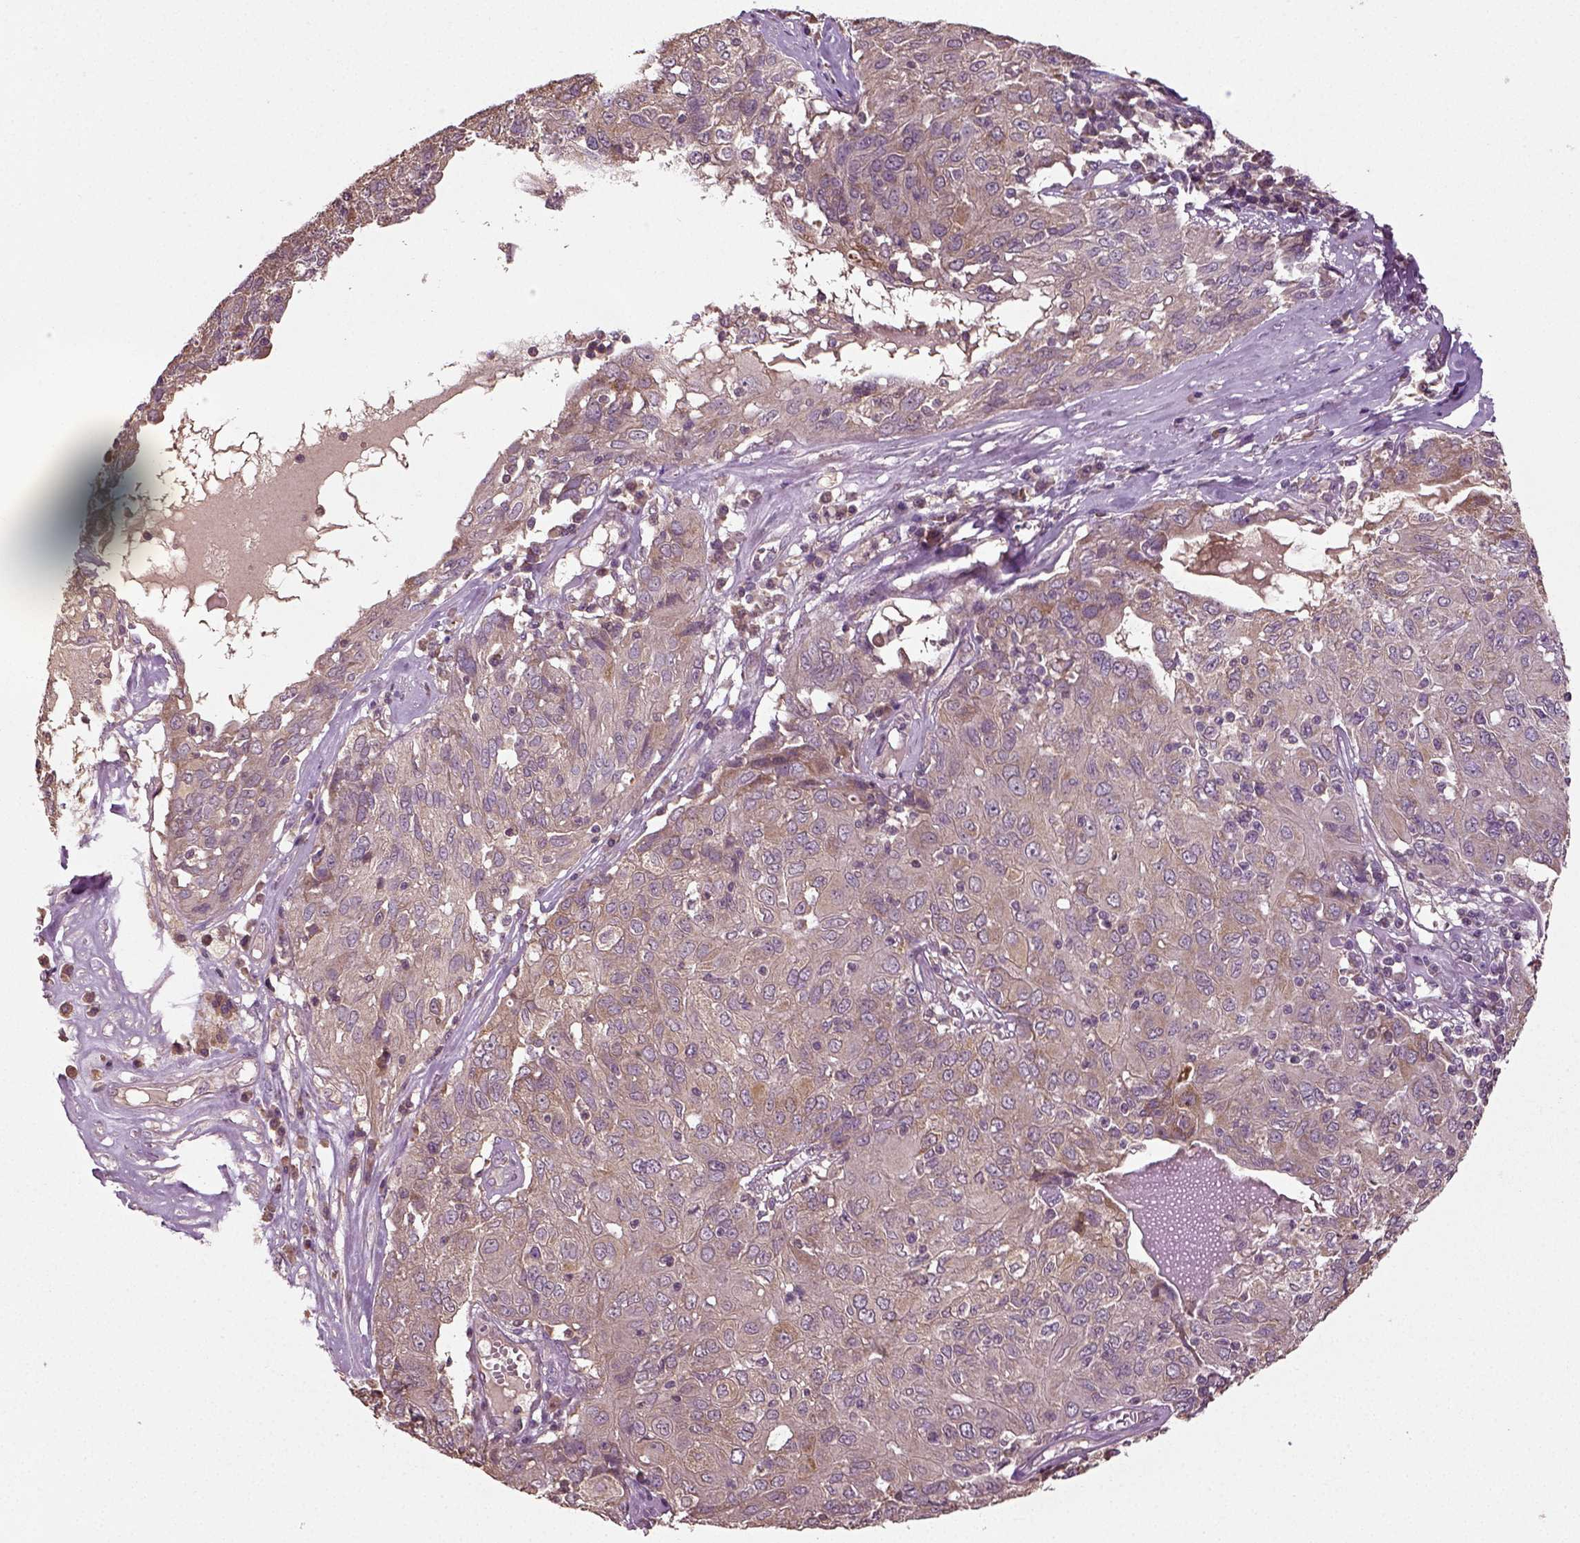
{"staining": {"intensity": "weak", "quantity": ">75%", "location": "cytoplasmic/membranous"}, "tissue": "ovarian cancer", "cell_type": "Tumor cells", "image_type": "cancer", "snomed": [{"axis": "morphology", "description": "Carcinoma, endometroid"}, {"axis": "topography", "description": "Ovary"}], "caption": "Ovarian cancer was stained to show a protein in brown. There is low levels of weak cytoplasmic/membranous positivity in about >75% of tumor cells.", "gene": "ERV3-1", "patient": {"sex": "female", "age": 50}}